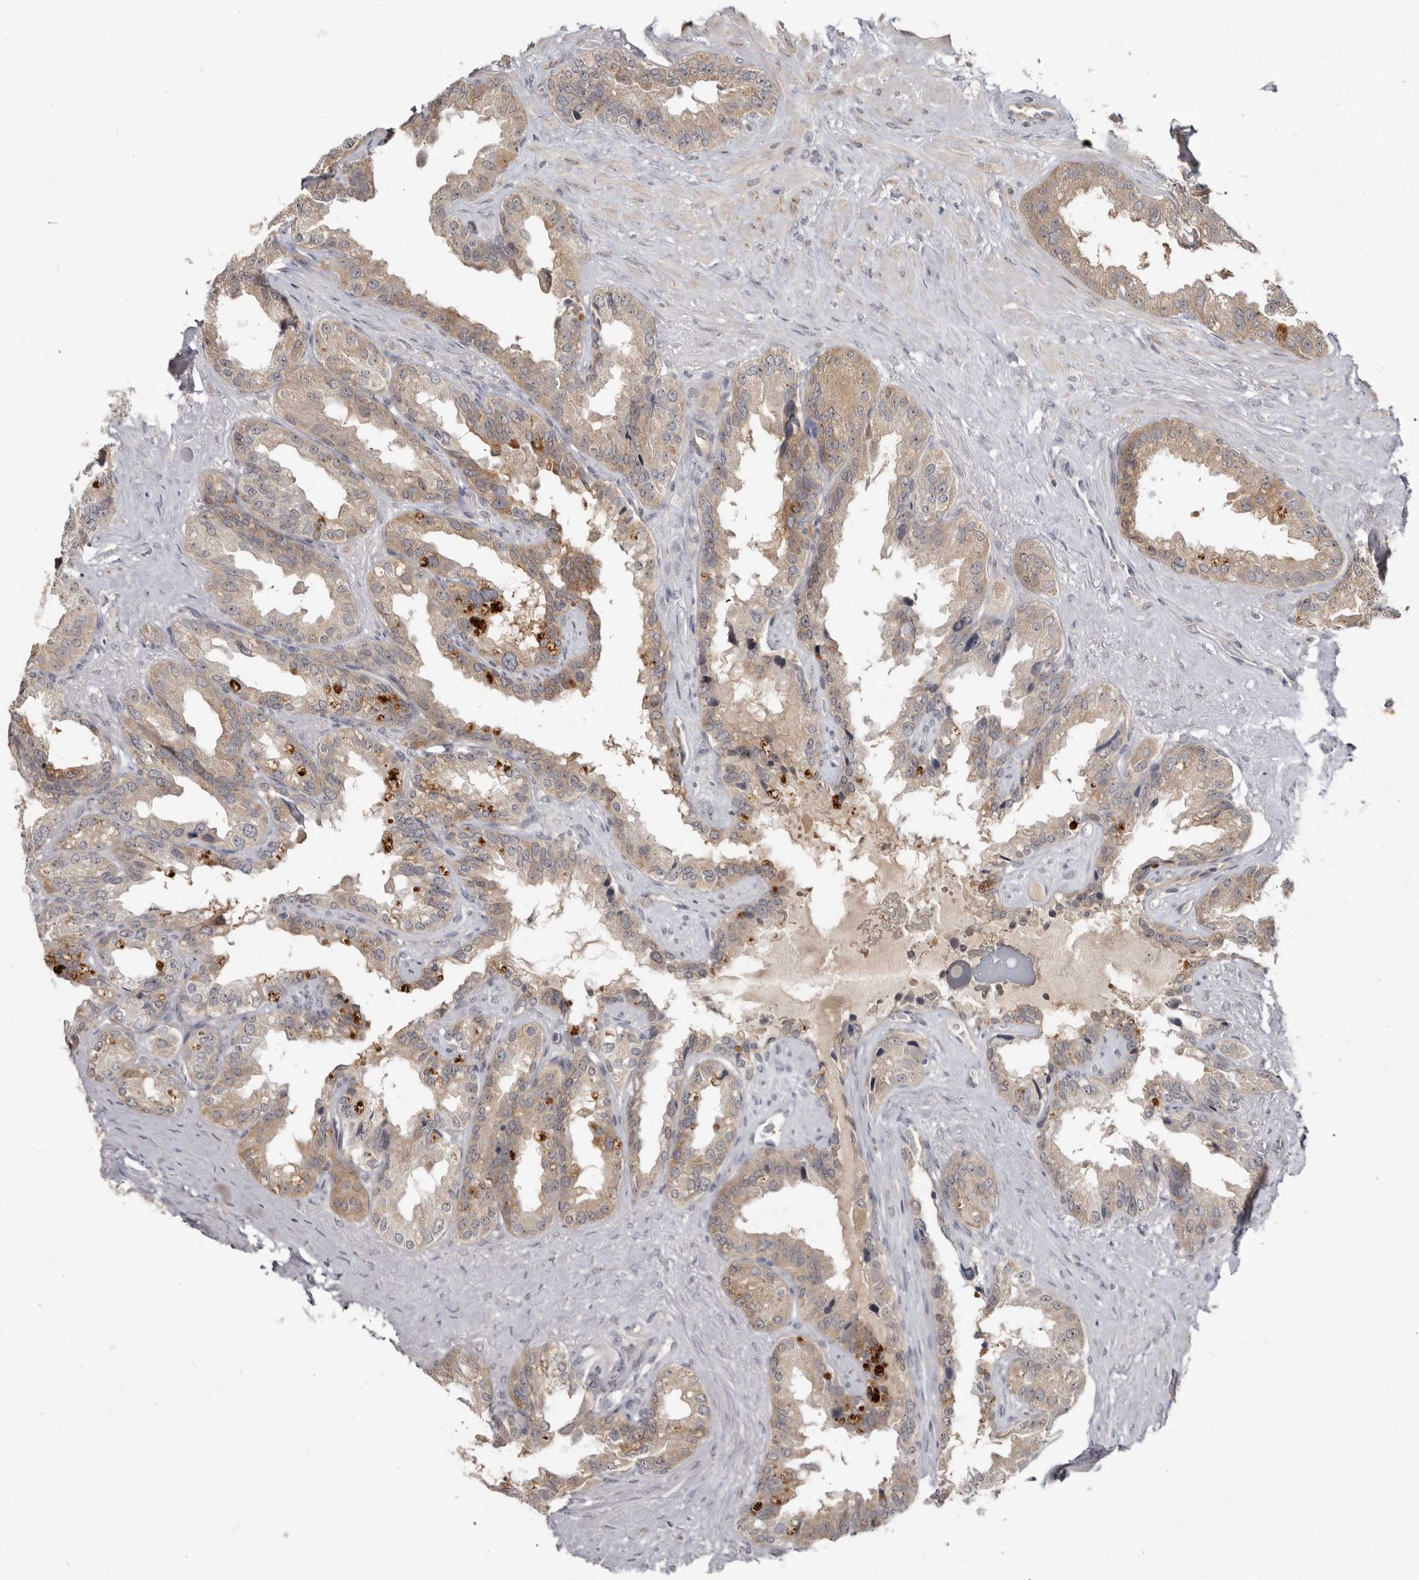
{"staining": {"intensity": "moderate", "quantity": ">75%", "location": "cytoplasmic/membranous"}, "tissue": "seminal vesicle", "cell_type": "Glandular cells", "image_type": "normal", "snomed": [{"axis": "morphology", "description": "Normal tissue, NOS"}, {"axis": "topography", "description": "Seminal veicle"}], "caption": "High-magnification brightfield microscopy of normal seminal vesicle stained with DAB (brown) and counterstained with hematoxylin (blue). glandular cells exhibit moderate cytoplasmic/membranous expression is seen in approximately>75% of cells. The staining was performed using DAB to visualize the protein expression in brown, while the nuclei were stained in blue with hematoxylin (Magnification: 20x).", "gene": "BAD", "patient": {"sex": "male", "age": 80}}